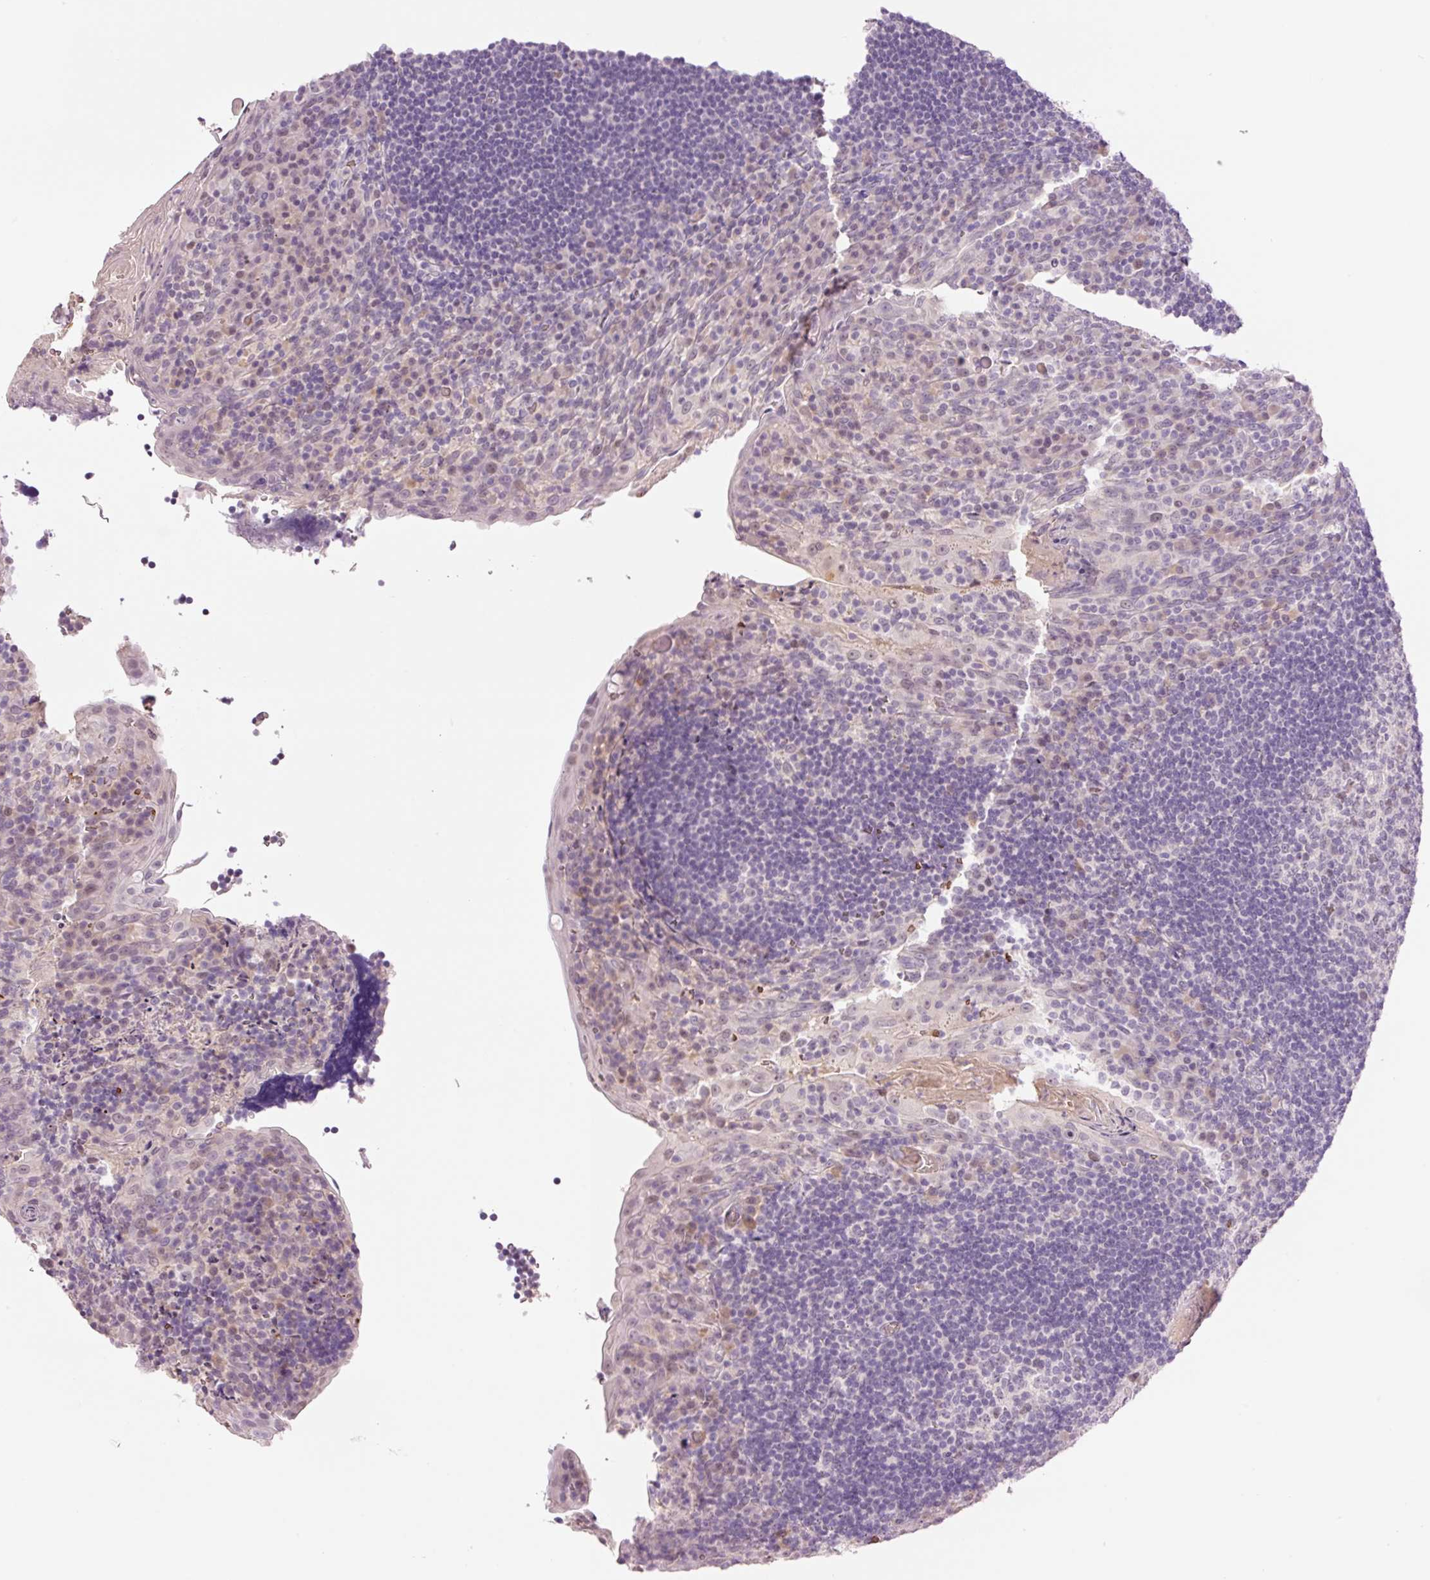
{"staining": {"intensity": "weak", "quantity": "<25%", "location": "nuclear"}, "tissue": "tonsil", "cell_type": "Germinal center cells", "image_type": "normal", "snomed": [{"axis": "morphology", "description": "Normal tissue, NOS"}, {"axis": "topography", "description": "Tonsil"}], "caption": "Immunohistochemical staining of normal tonsil shows no significant expression in germinal center cells.", "gene": "LY6G6D", "patient": {"sex": "male", "age": 17}}